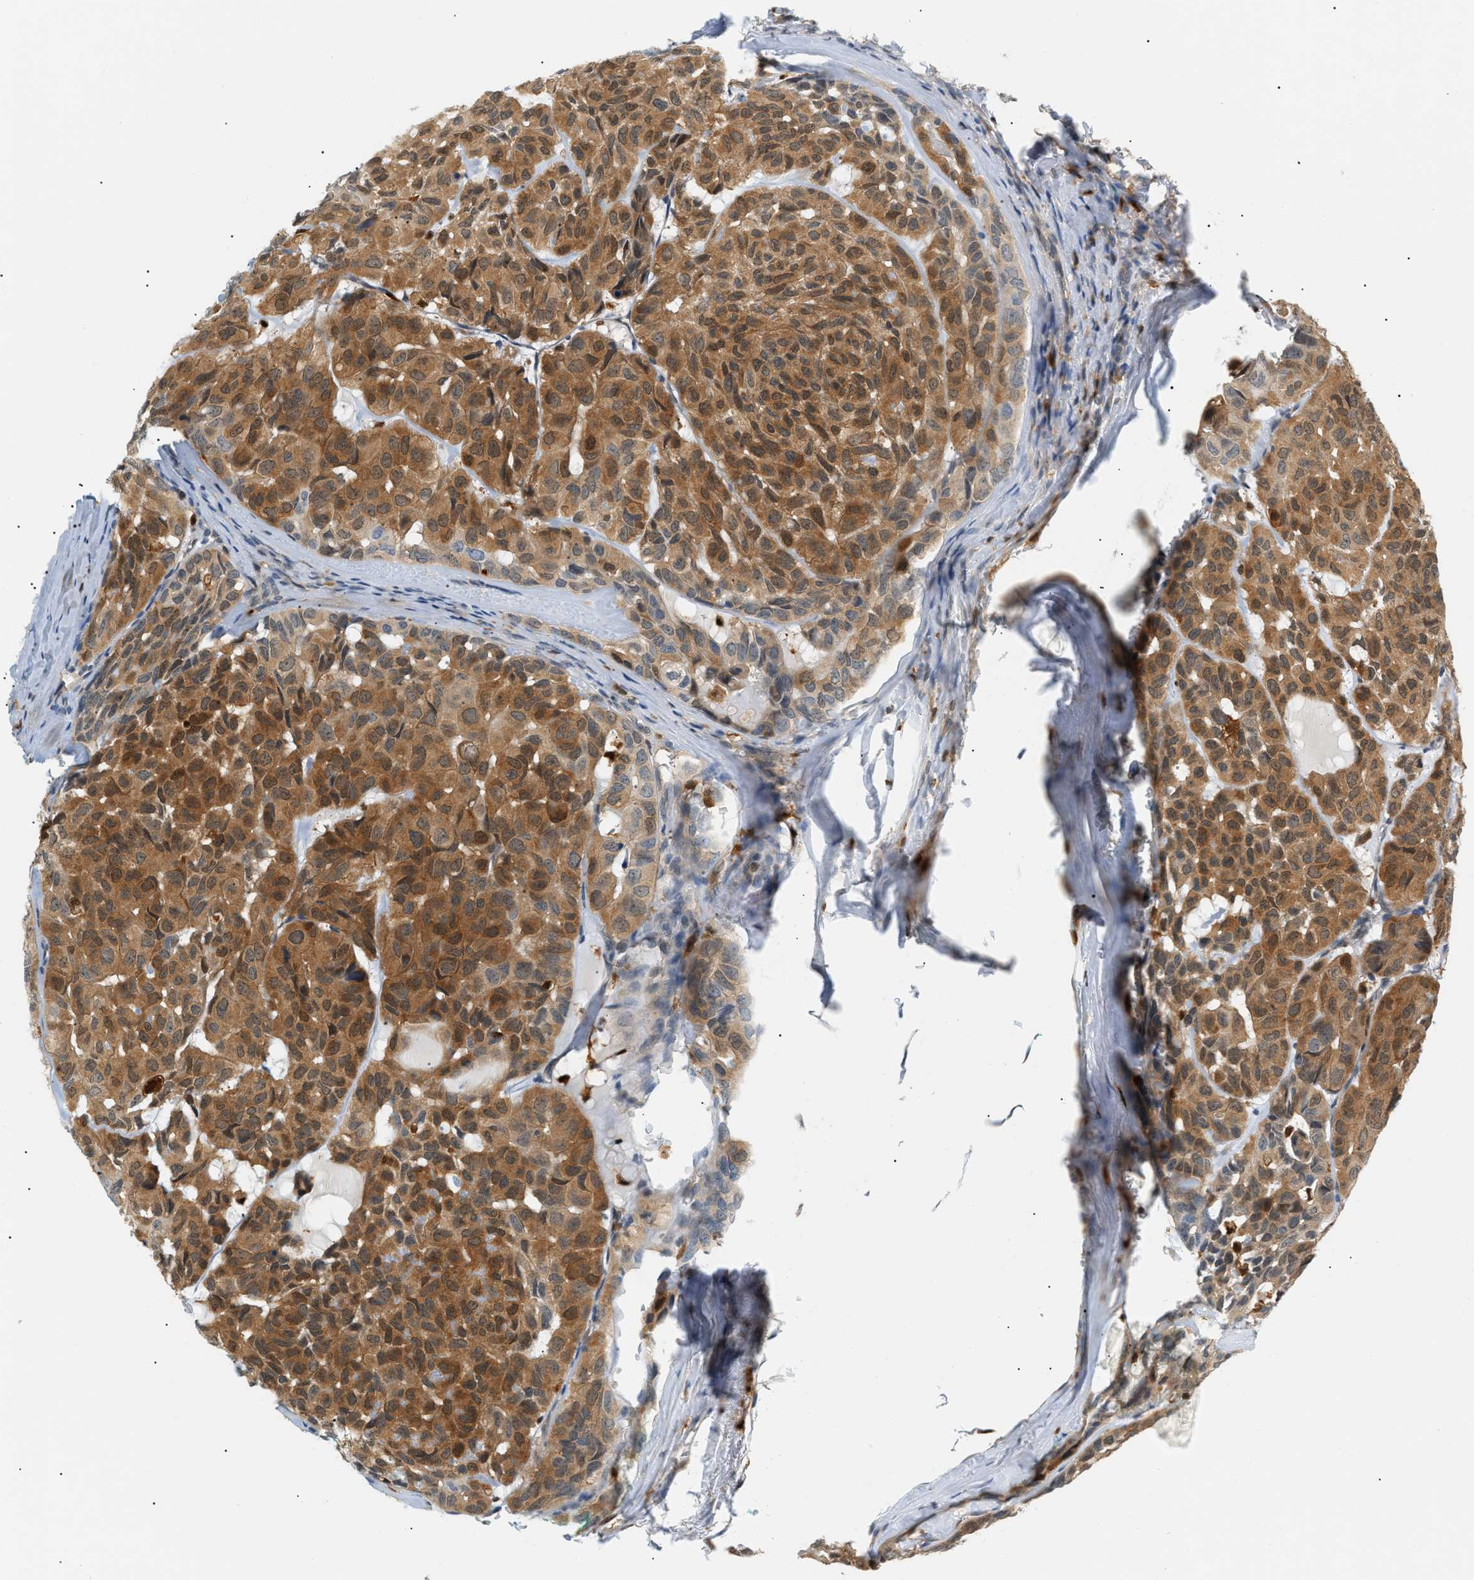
{"staining": {"intensity": "moderate", "quantity": ">75%", "location": "cytoplasmic/membranous"}, "tissue": "head and neck cancer", "cell_type": "Tumor cells", "image_type": "cancer", "snomed": [{"axis": "morphology", "description": "Adenocarcinoma, NOS"}, {"axis": "topography", "description": "Salivary gland, NOS"}, {"axis": "topography", "description": "Head-Neck"}], "caption": "This photomicrograph shows immunohistochemistry staining of human head and neck adenocarcinoma, with medium moderate cytoplasmic/membranous positivity in approximately >75% of tumor cells.", "gene": "PYCARD", "patient": {"sex": "female", "age": 76}}